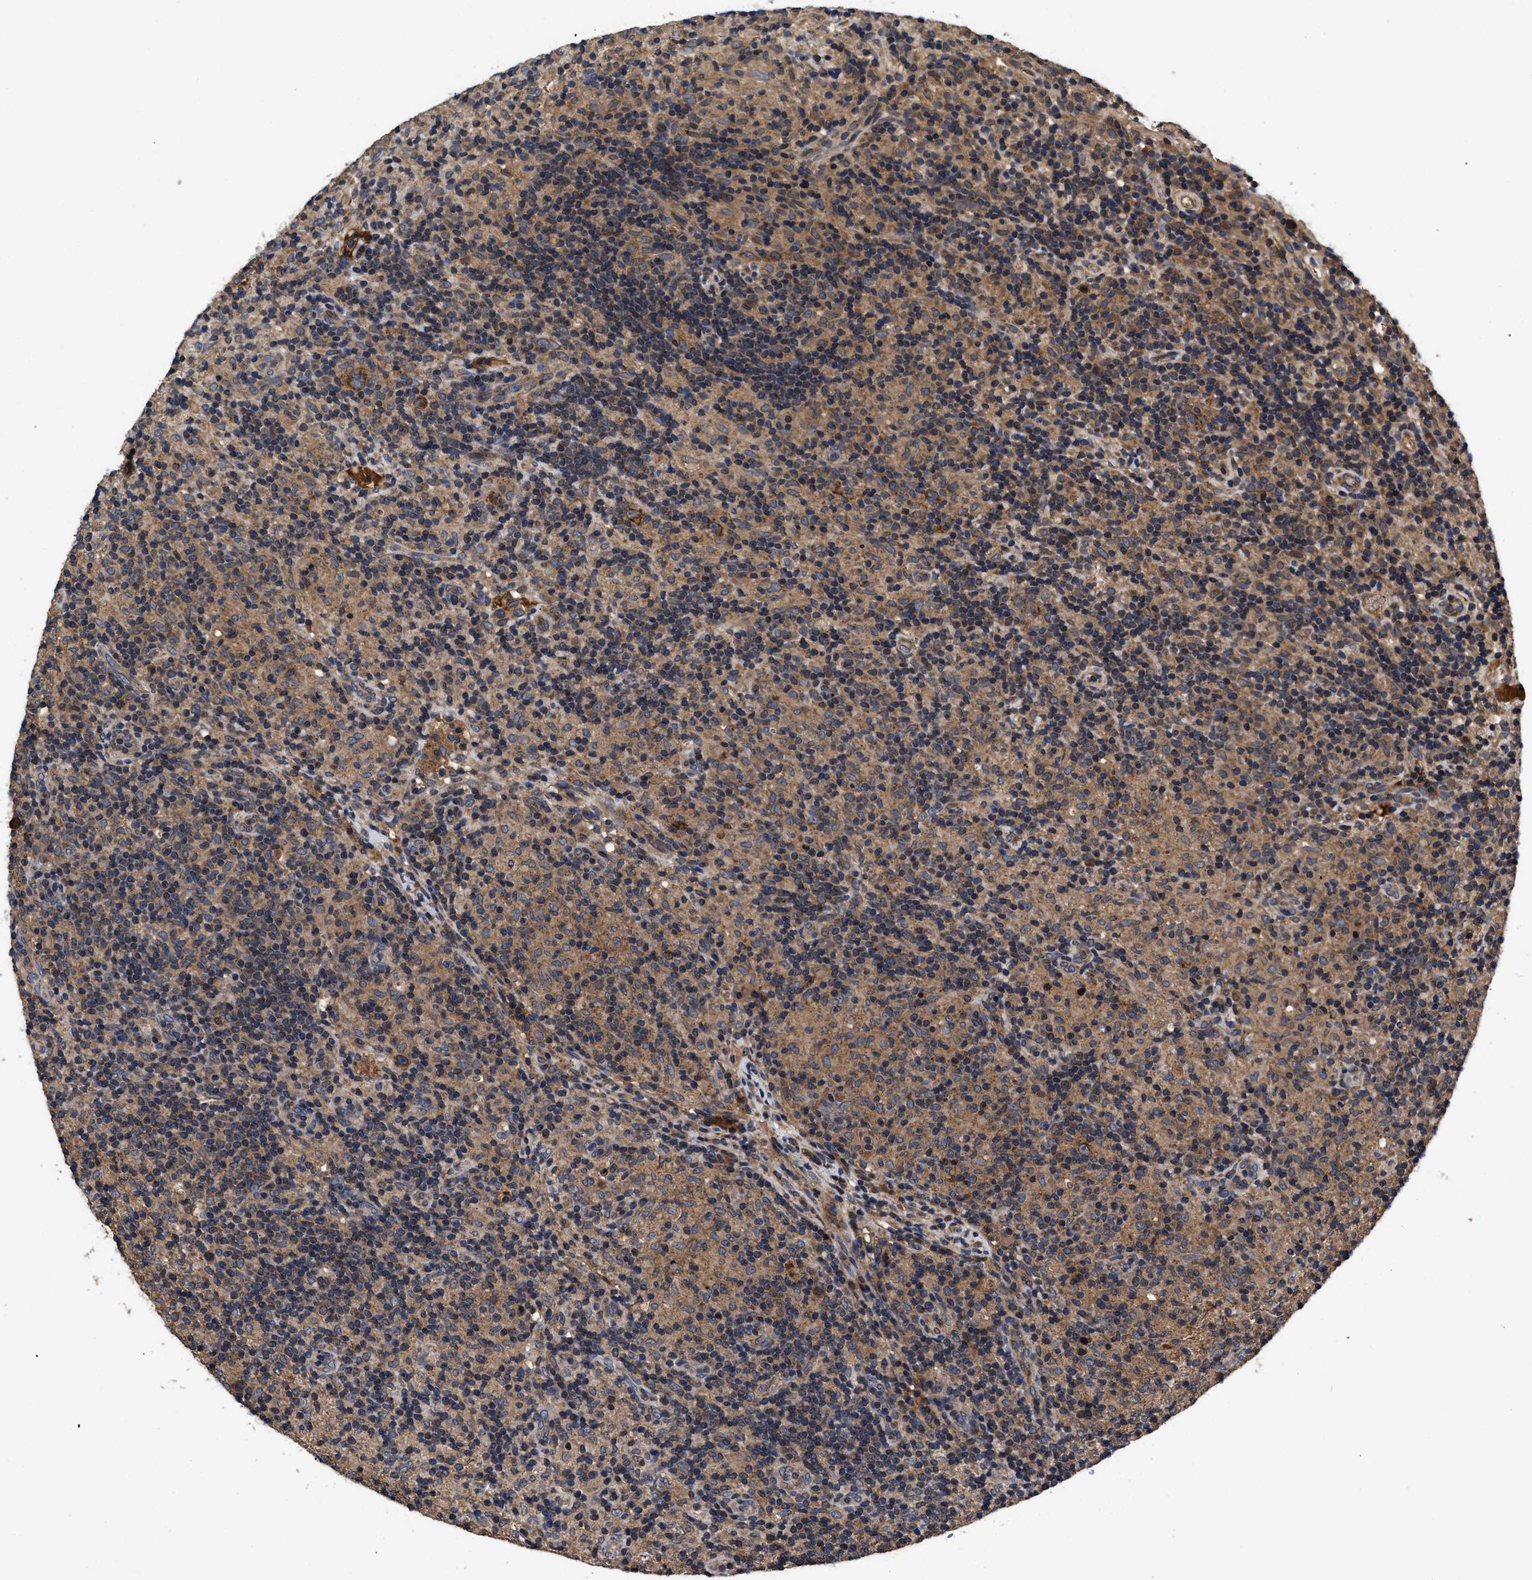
{"staining": {"intensity": "moderate", "quantity": ">75%", "location": "cytoplasmic/membranous"}, "tissue": "lymphoma", "cell_type": "Tumor cells", "image_type": "cancer", "snomed": [{"axis": "morphology", "description": "Hodgkin's disease, NOS"}, {"axis": "topography", "description": "Lymph node"}], "caption": "Protein staining shows moderate cytoplasmic/membranous expression in approximately >75% of tumor cells in Hodgkin's disease. The staining is performed using DAB (3,3'-diaminobenzidine) brown chromogen to label protein expression. The nuclei are counter-stained blue using hematoxylin.", "gene": "LRRC3", "patient": {"sex": "male", "age": 70}}